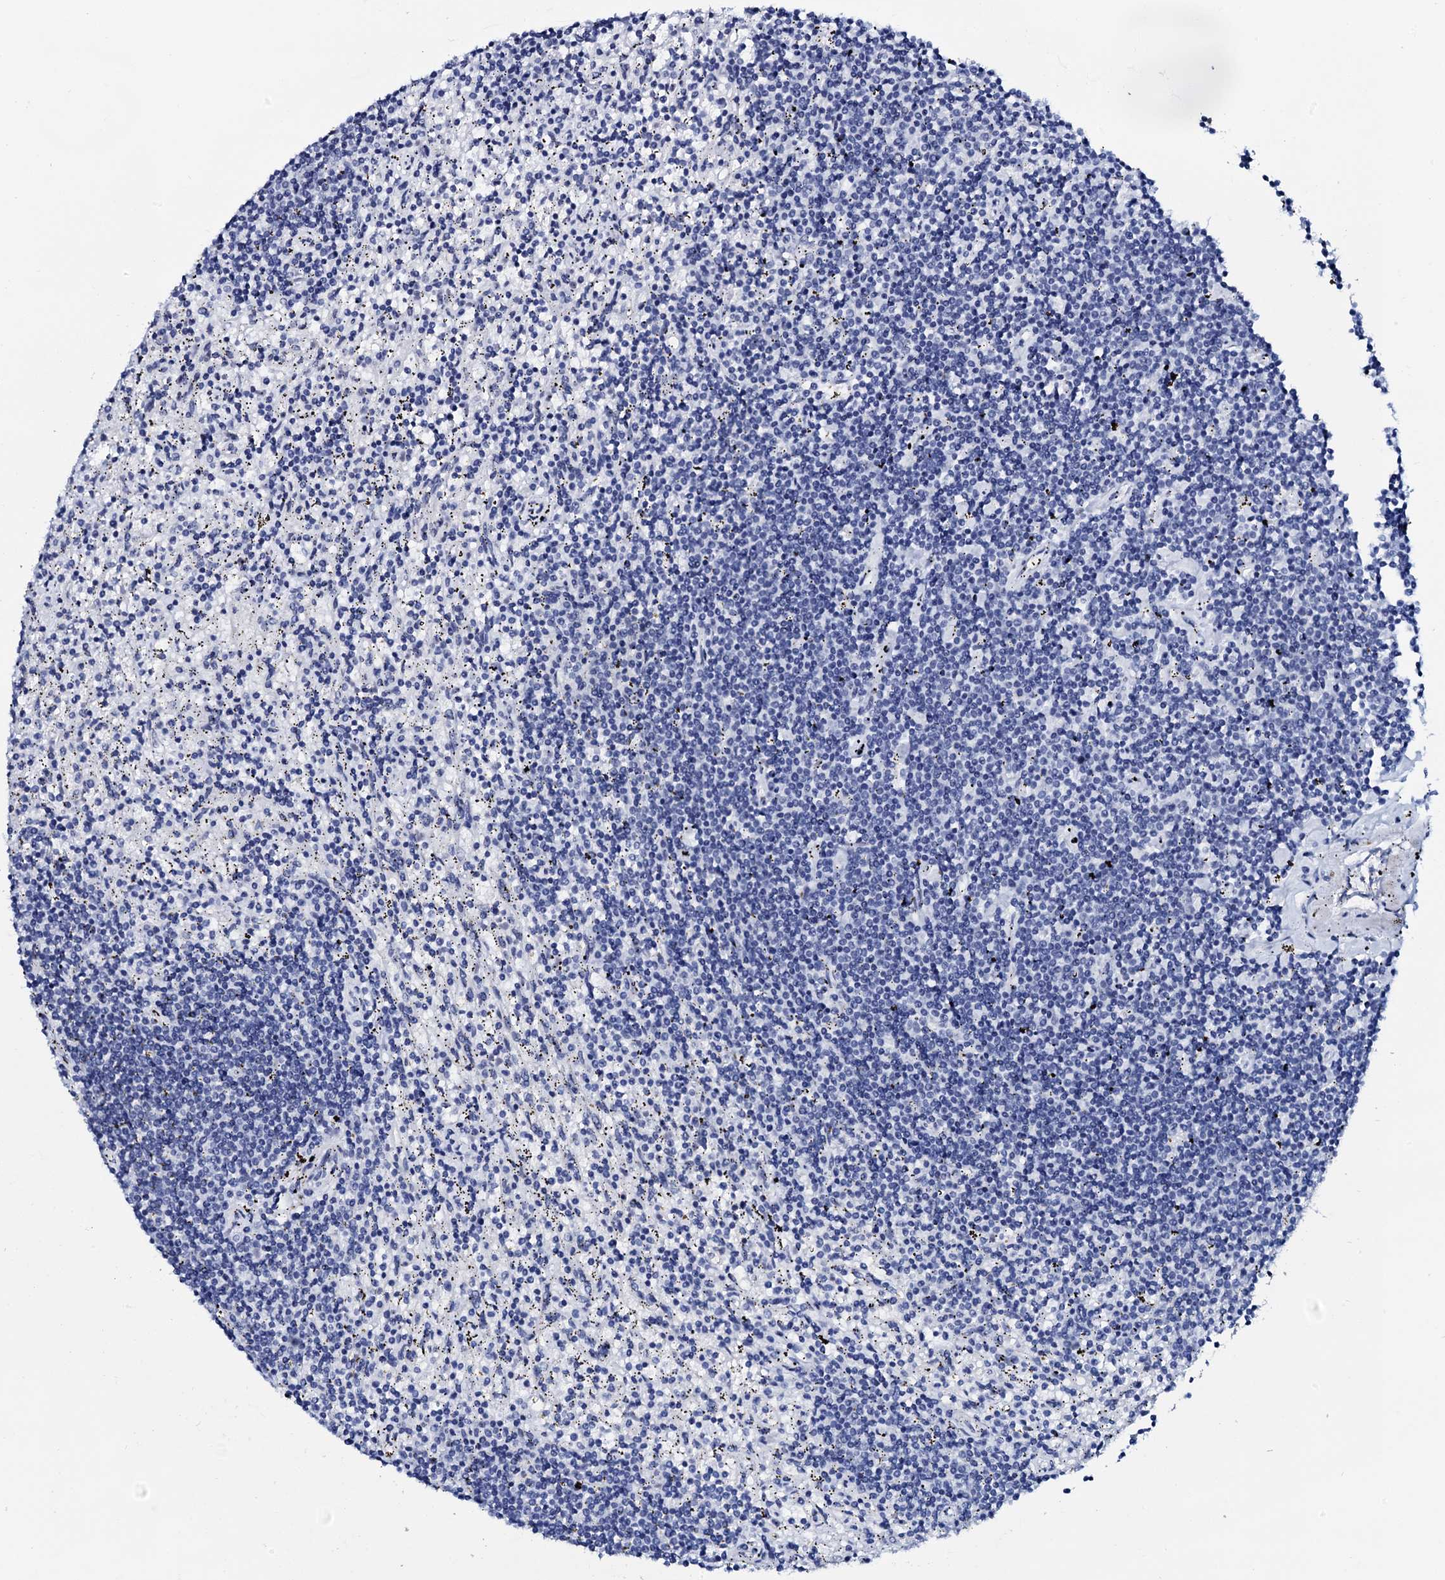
{"staining": {"intensity": "negative", "quantity": "none", "location": "none"}, "tissue": "lymphoma", "cell_type": "Tumor cells", "image_type": "cancer", "snomed": [{"axis": "morphology", "description": "Malignant lymphoma, non-Hodgkin's type, Low grade"}, {"axis": "topography", "description": "Spleen"}], "caption": "DAB (3,3'-diaminobenzidine) immunohistochemical staining of low-grade malignant lymphoma, non-Hodgkin's type shows no significant expression in tumor cells.", "gene": "SPATA19", "patient": {"sex": "male", "age": 76}}